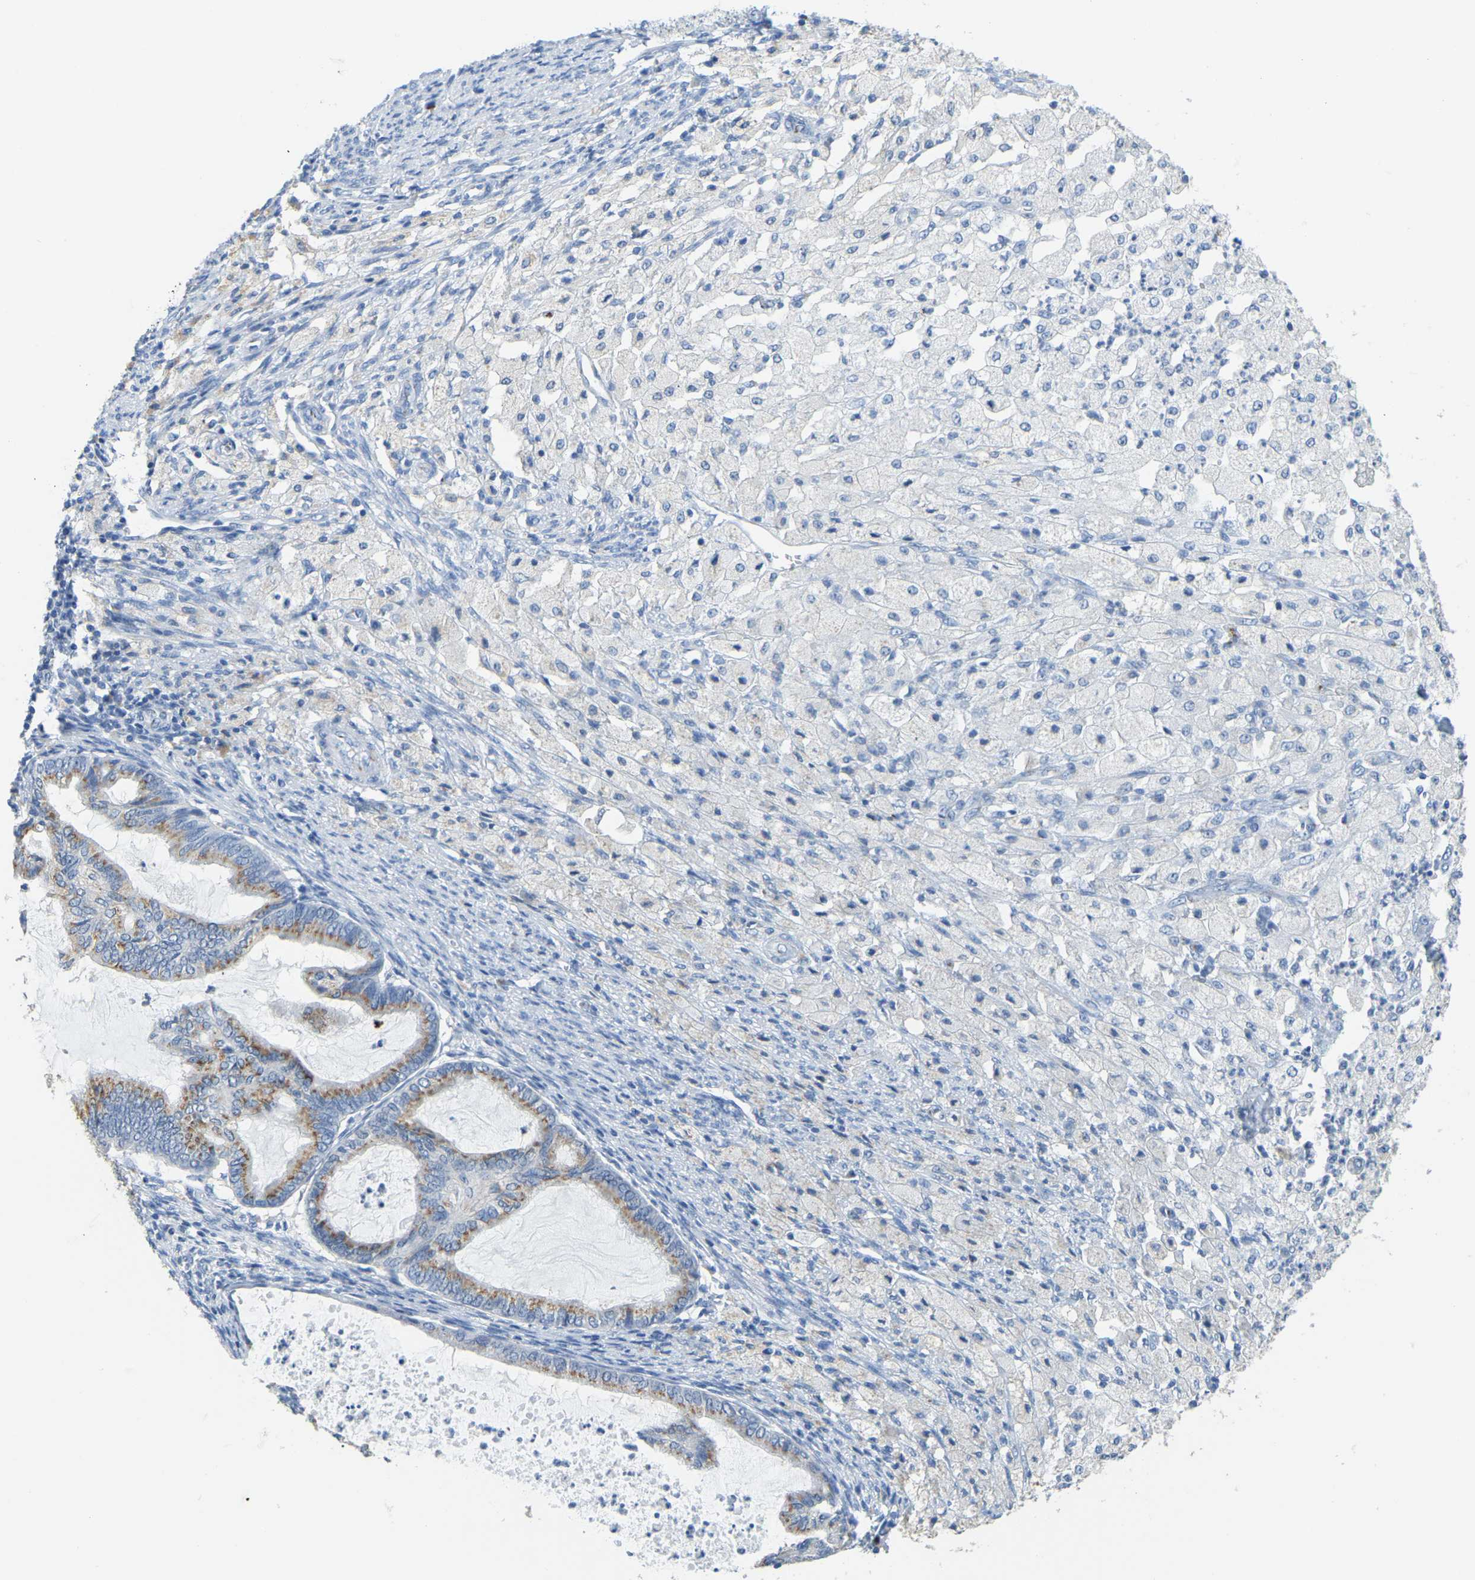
{"staining": {"intensity": "moderate", "quantity": ">75%", "location": "cytoplasmic/membranous"}, "tissue": "cervical cancer", "cell_type": "Tumor cells", "image_type": "cancer", "snomed": [{"axis": "morphology", "description": "Normal tissue, NOS"}, {"axis": "morphology", "description": "Adenocarcinoma, NOS"}, {"axis": "topography", "description": "Cervix"}, {"axis": "topography", "description": "Endometrium"}], "caption": "Immunohistochemistry (IHC) of human cervical cancer exhibits medium levels of moderate cytoplasmic/membranous expression in about >75% of tumor cells.", "gene": "FAM174A", "patient": {"sex": "female", "age": 86}}